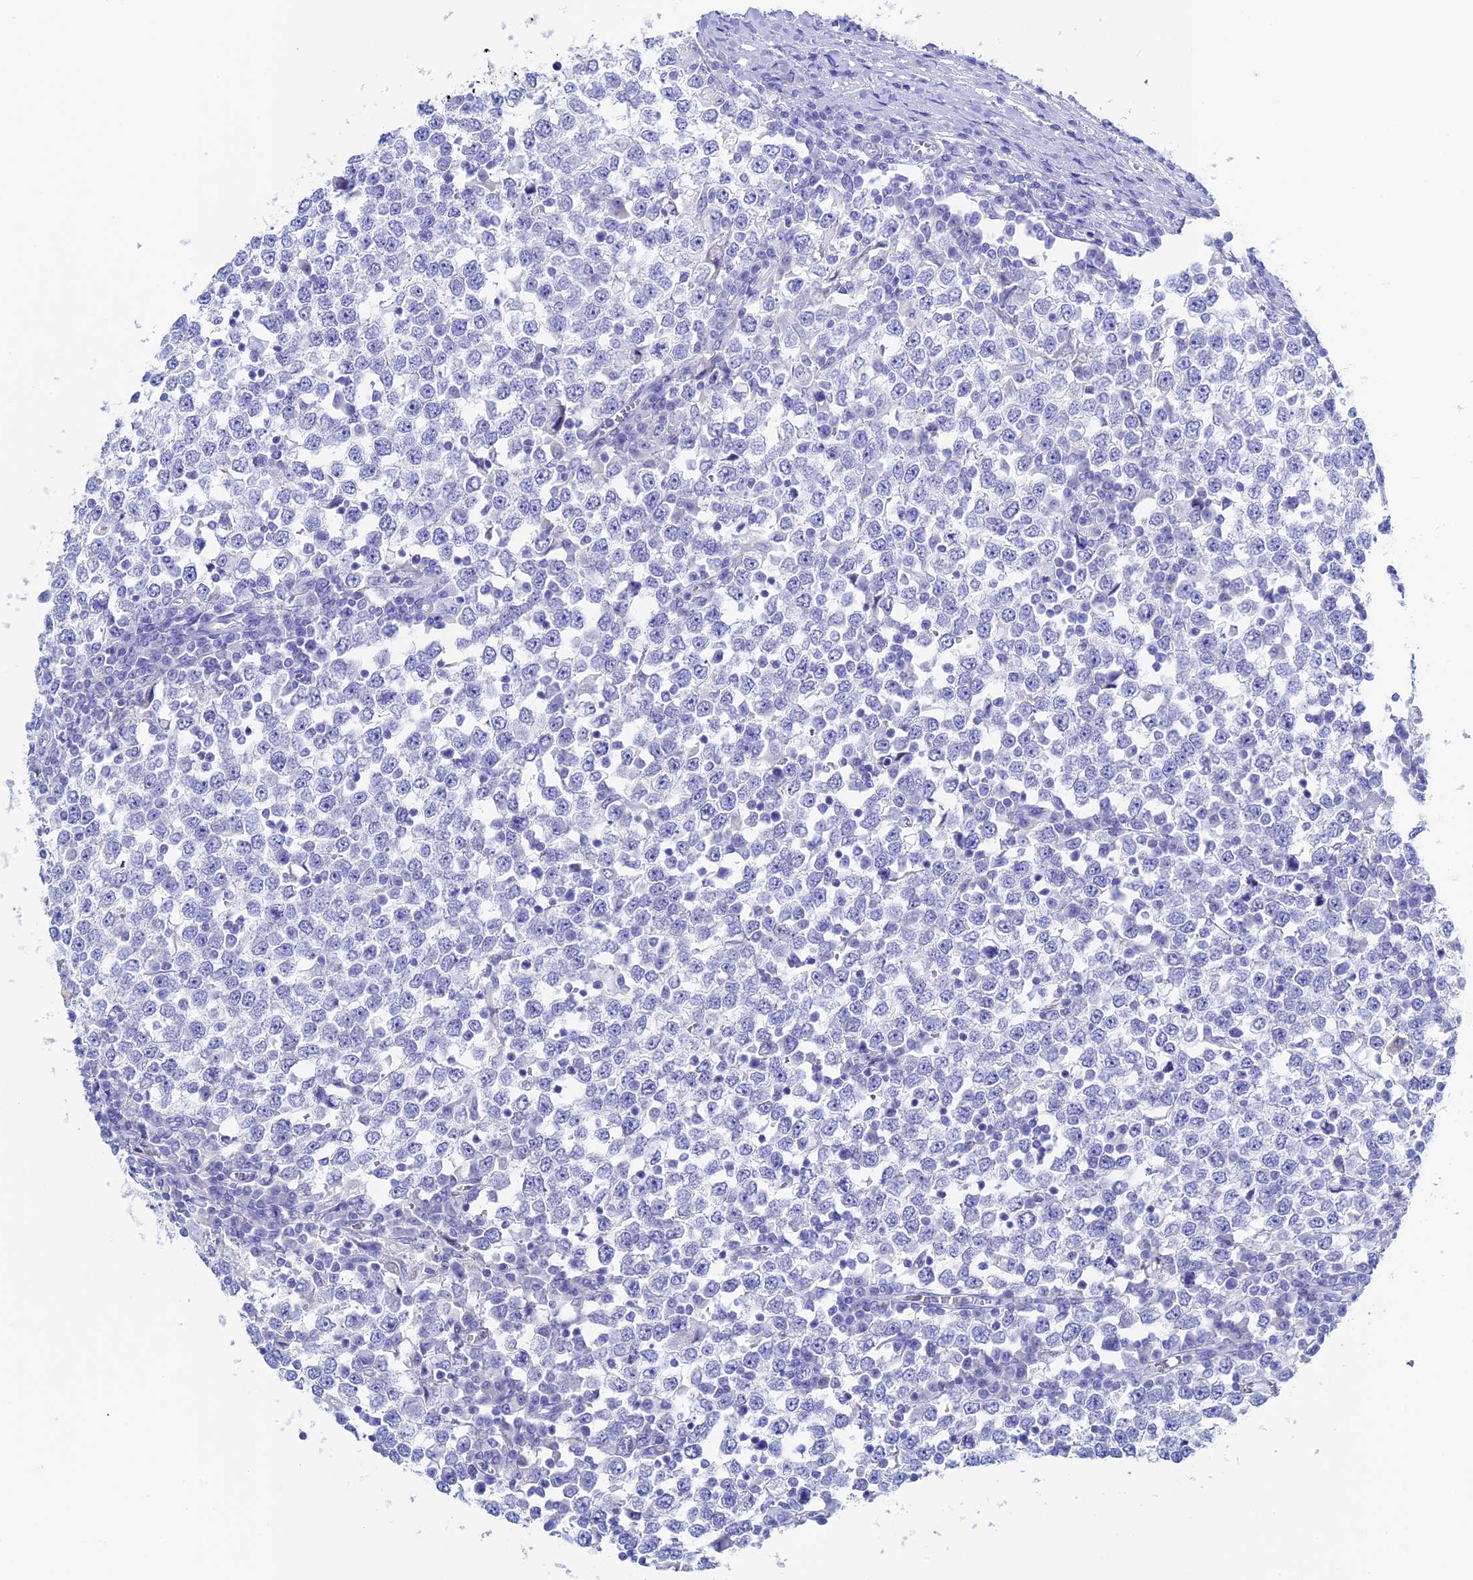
{"staining": {"intensity": "negative", "quantity": "none", "location": "none"}, "tissue": "testis cancer", "cell_type": "Tumor cells", "image_type": "cancer", "snomed": [{"axis": "morphology", "description": "Seminoma, NOS"}, {"axis": "topography", "description": "Testis"}], "caption": "There is no significant expression in tumor cells of testis cancer (seminoma).", "gene": "UNC119", "patient": {"sex": "male", "age": 65}}